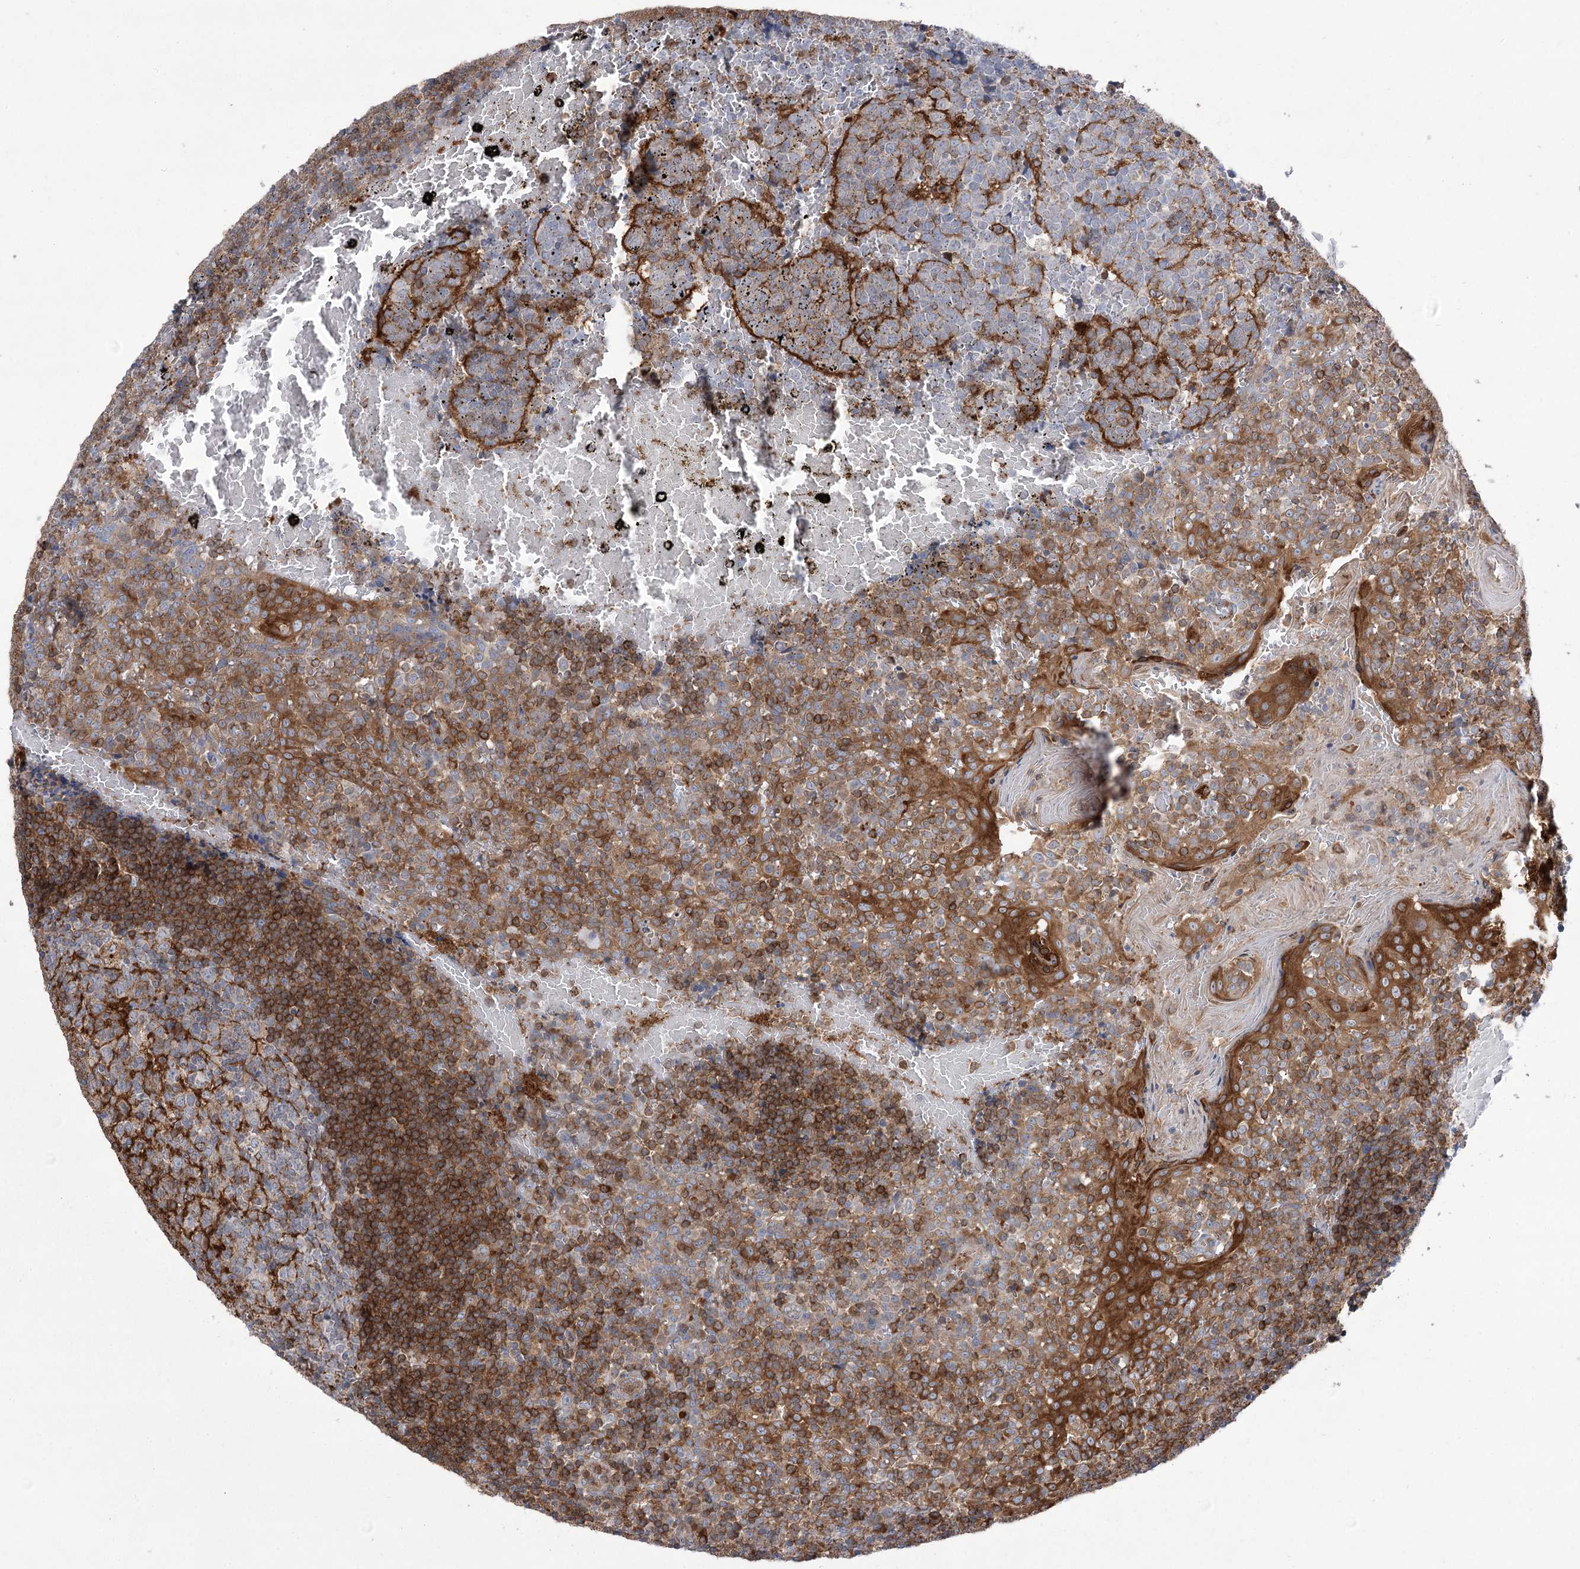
{"staining": {"intensity": "negative", "quantity": "none", "location": "none"}, "tissue": "tonsil", "cell_type": "Germinal center cells", "image_type": "normal", "snomed": [{"axis": "morphology", "description": "Normal tissue, NOS"}, {"axis": "topography", "description": "Tonsil"}], "caption": "Normal tonsil was stained to show a protein in brown. There is no significant staining in germinal center cells. (DAB (3,3'-diaminobenzidine) immunohistochemistry (IHC), high magnification).", "gene": "VPS37B", "patient": {"sex": "female", "age": 19}}